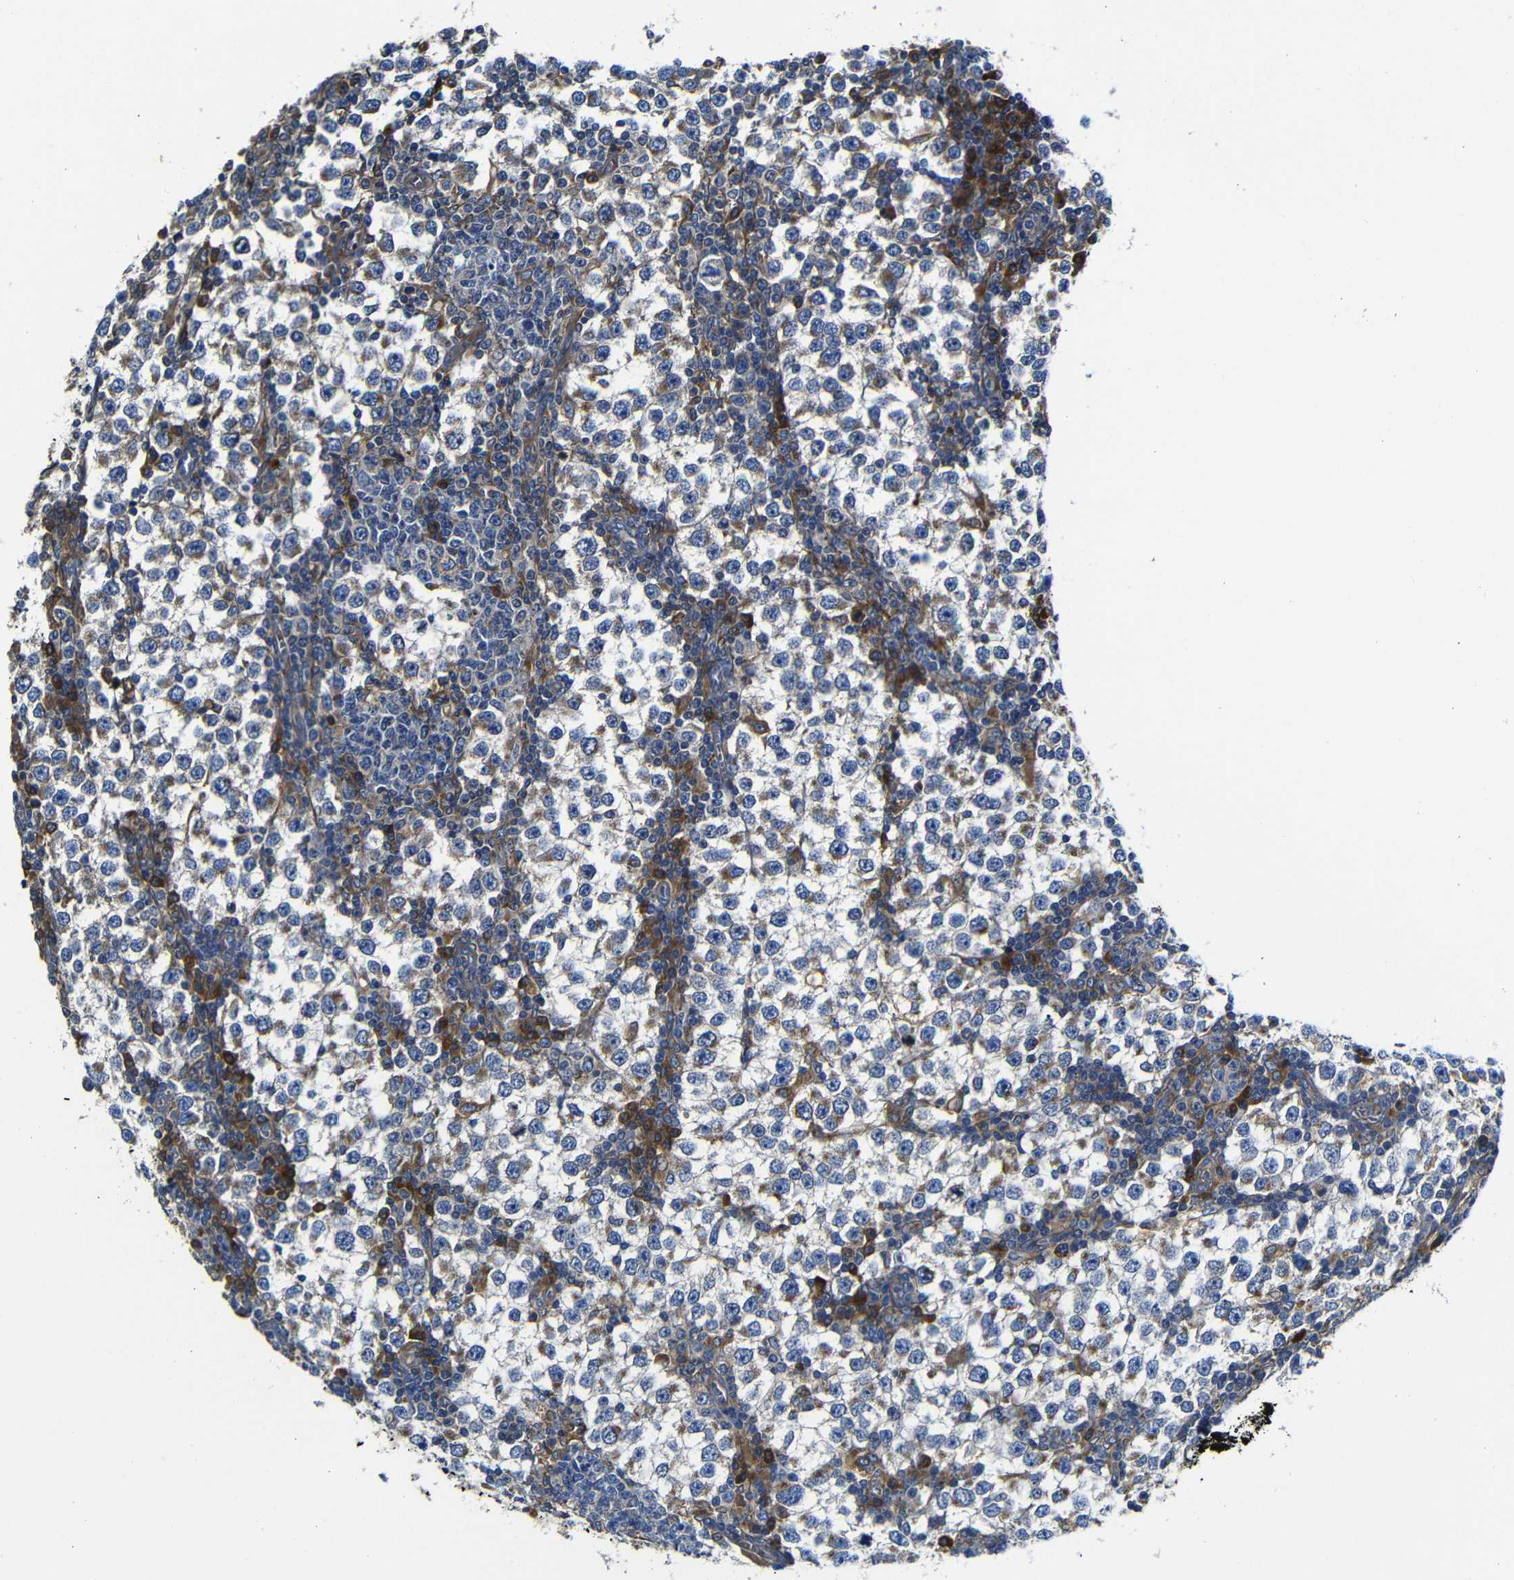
{"staining": {"intensity": "moderate", "quantity": "<25%", "location": "cytoplasmic/membranous"}, "tissue": "testis cancer", "cell_type": "Tumor cells", "image_type": "cancer", "snomed": [{"axis": "morphology", "description": "Seminoma, NOS"}, {"axis": "topography", "description": "Testis"}], "caption": "This is a photomicrograph of immunohistochemistry (IHC) staining of testis cancer, which shows moderate positivity in the cytoplasmic/membranous of tumor cells.", "gene": "CLCC1", "patient": {"sex": "male", "age": 65}}